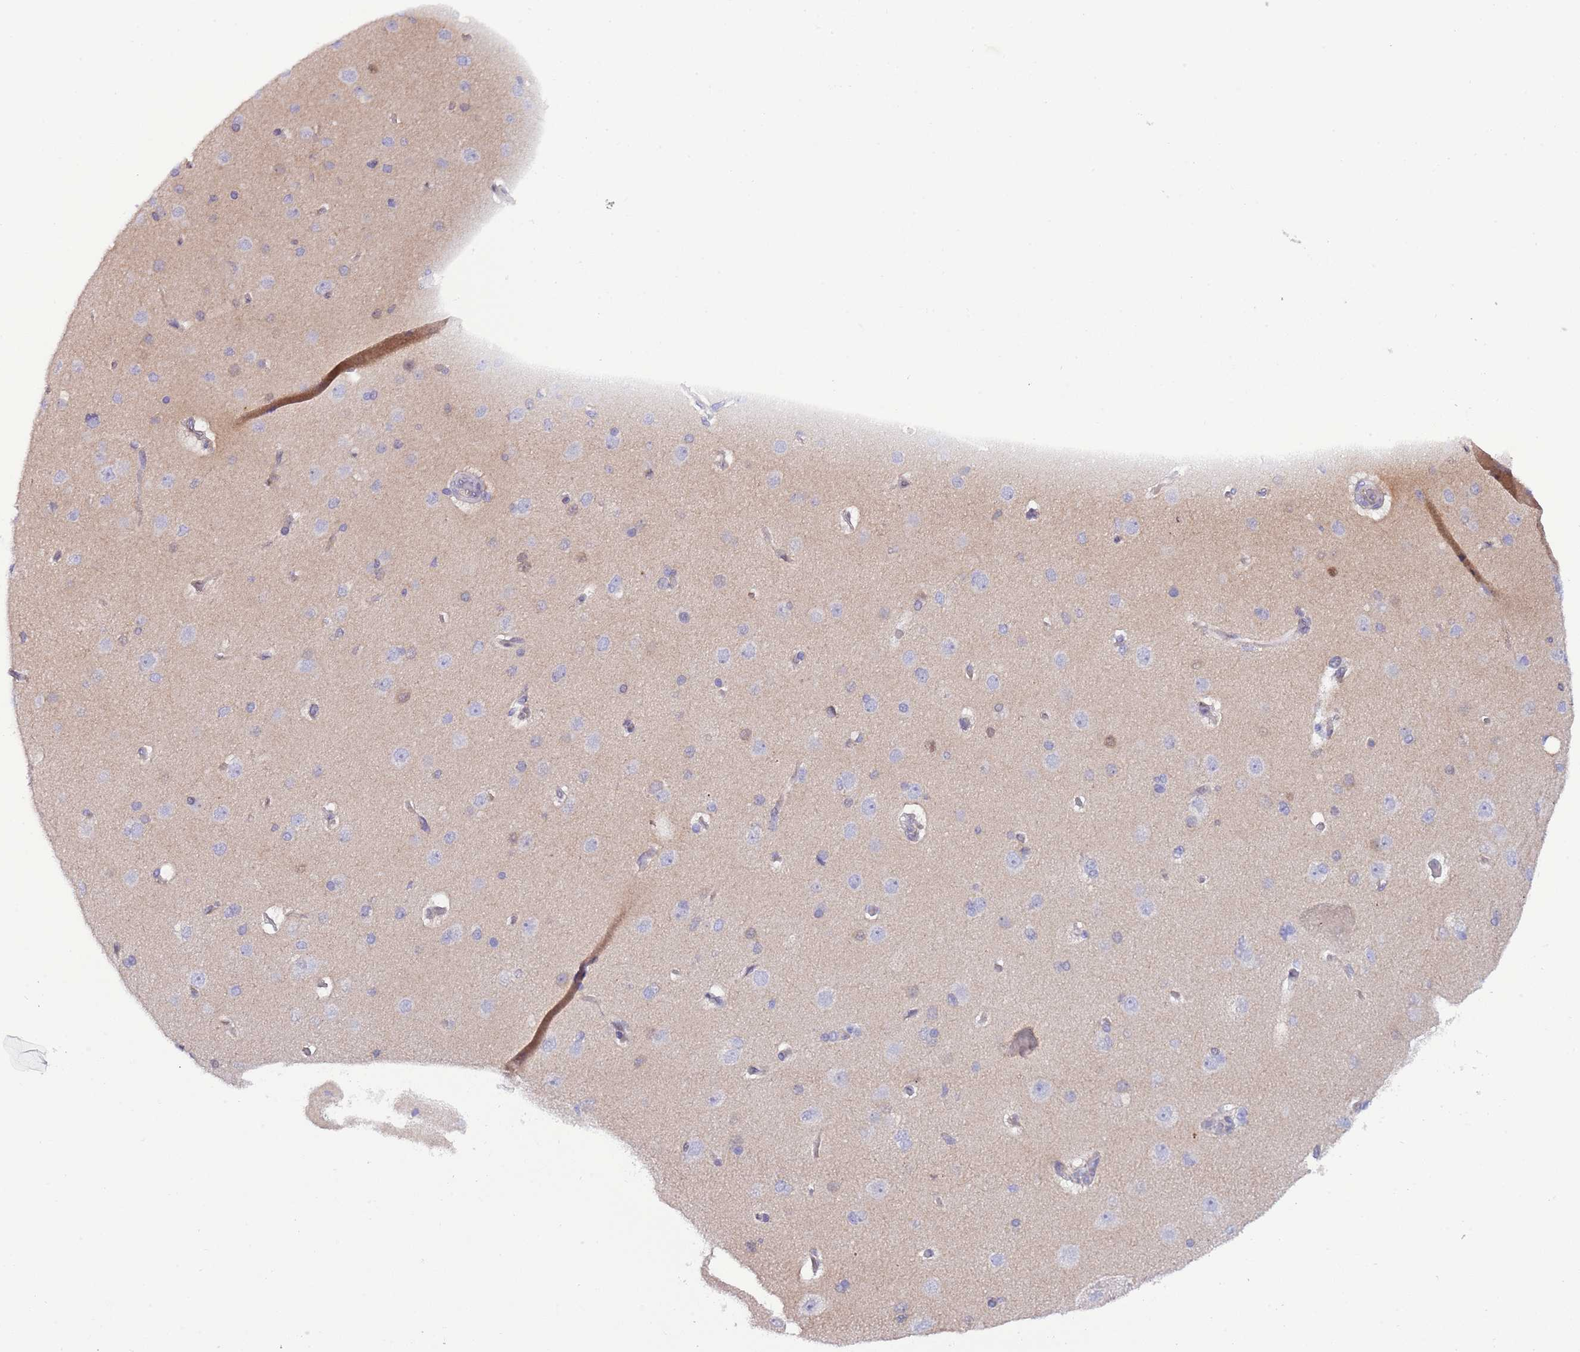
{"staining": {"intensity": "negative", "quantity": "none", "location": "none"}, "tissue": "cerebral cortex", "cell_type": "Endothelial cells", "image_type": "normal", "snomed": [{"axis": "morphology", "description": "Normal tissue, NOS"}, {"axis": "topography", "description": "Cerebral cortex"}], "caption": "Immunohistochemistry of unremarkable cerebral cortex exhibits no staining in endothelial cells.", "gene": "NBPF4", "patient": {"sex": "male", "age": 62}}